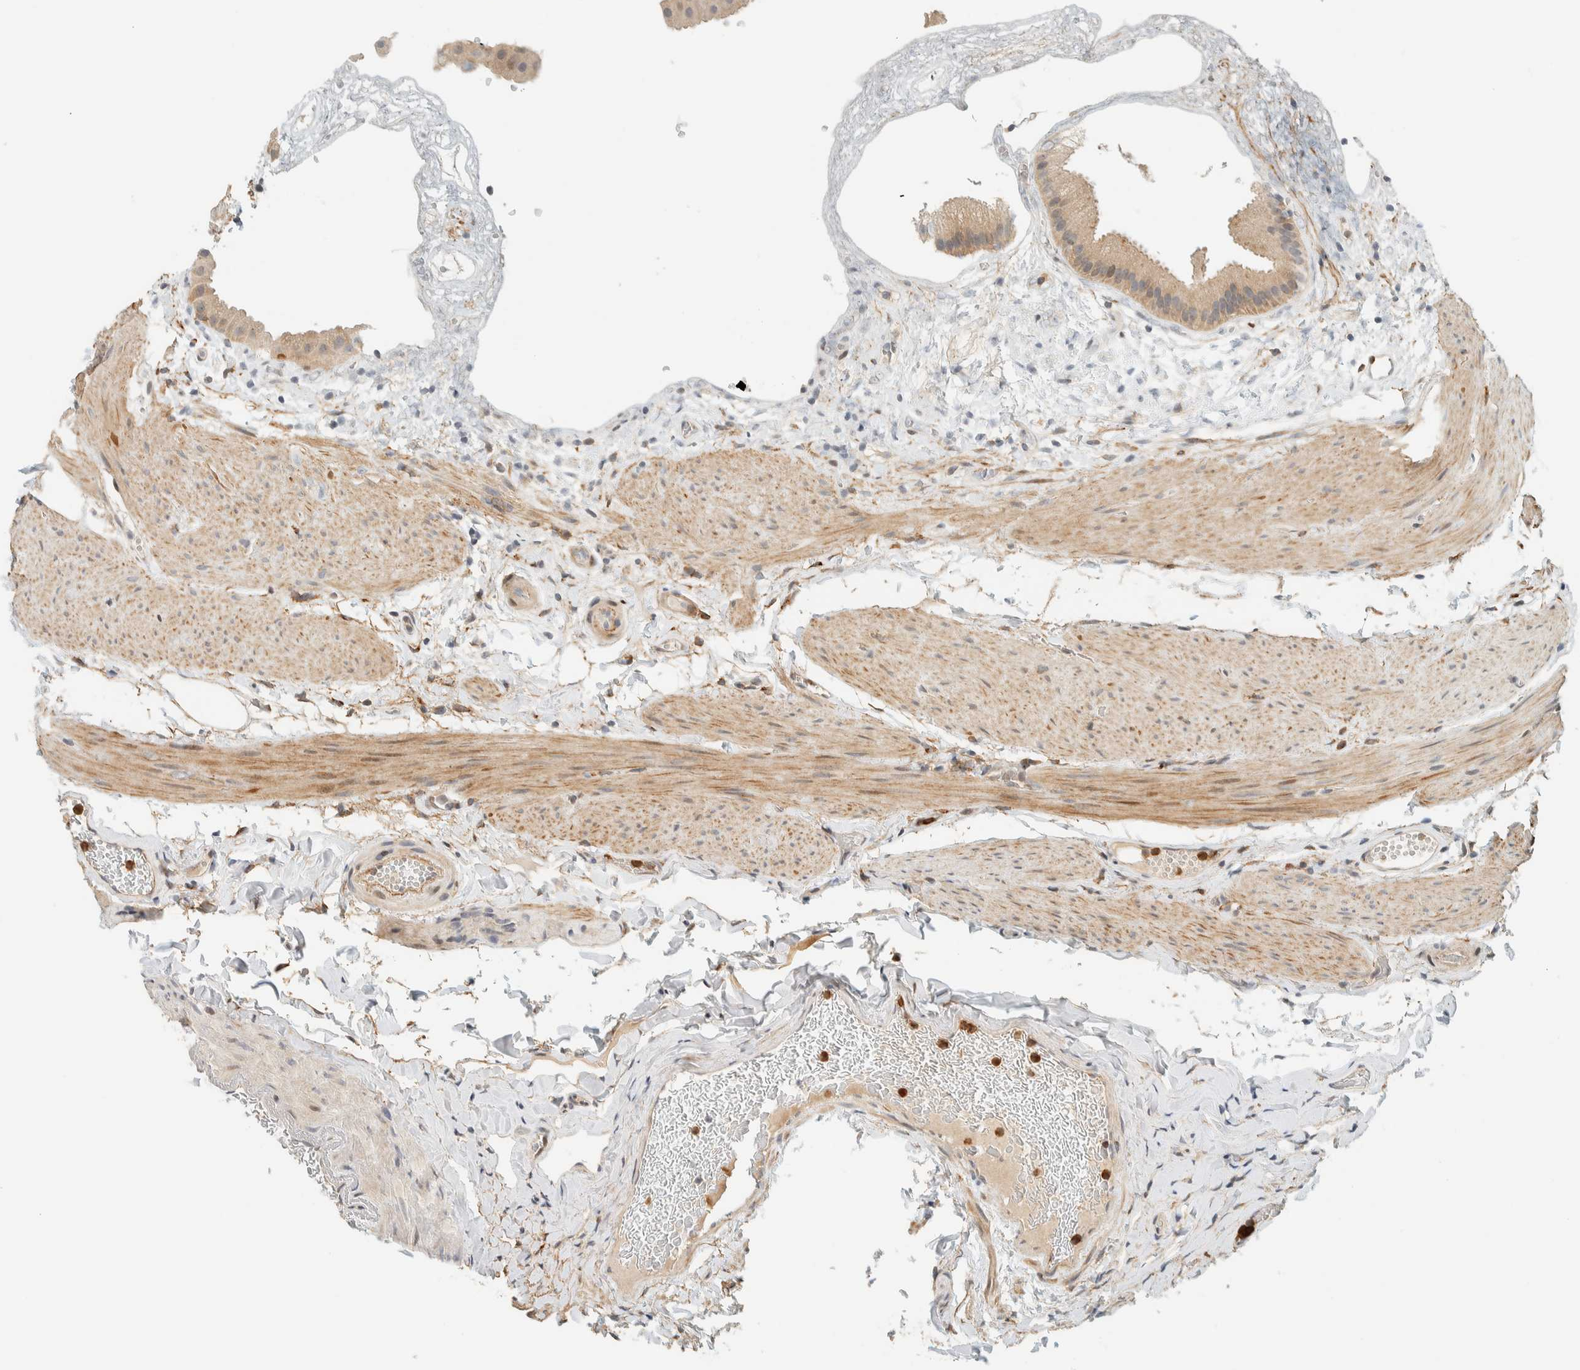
{"staining": {"intensity": "moderate", "quantity": "<25%", "location": "cytoplasmic/membranous,nuclear"}, "tissue": "gallbladder", "cell_type": "Glandular cells", "image_type": "normal", "snomed": [{"axis": "morphology", "description": "Normal tissue, NOS"}, {"axis": "topography", "description": "Gallbladder"}], "caption": "The immunohistochemical stain labels moderate cytoplasmic/membranous,nuclear expression in glandular cells of normal gallbladder.", "gene": "CCDC171", "patient": {"sex": "female", "age": 64}}